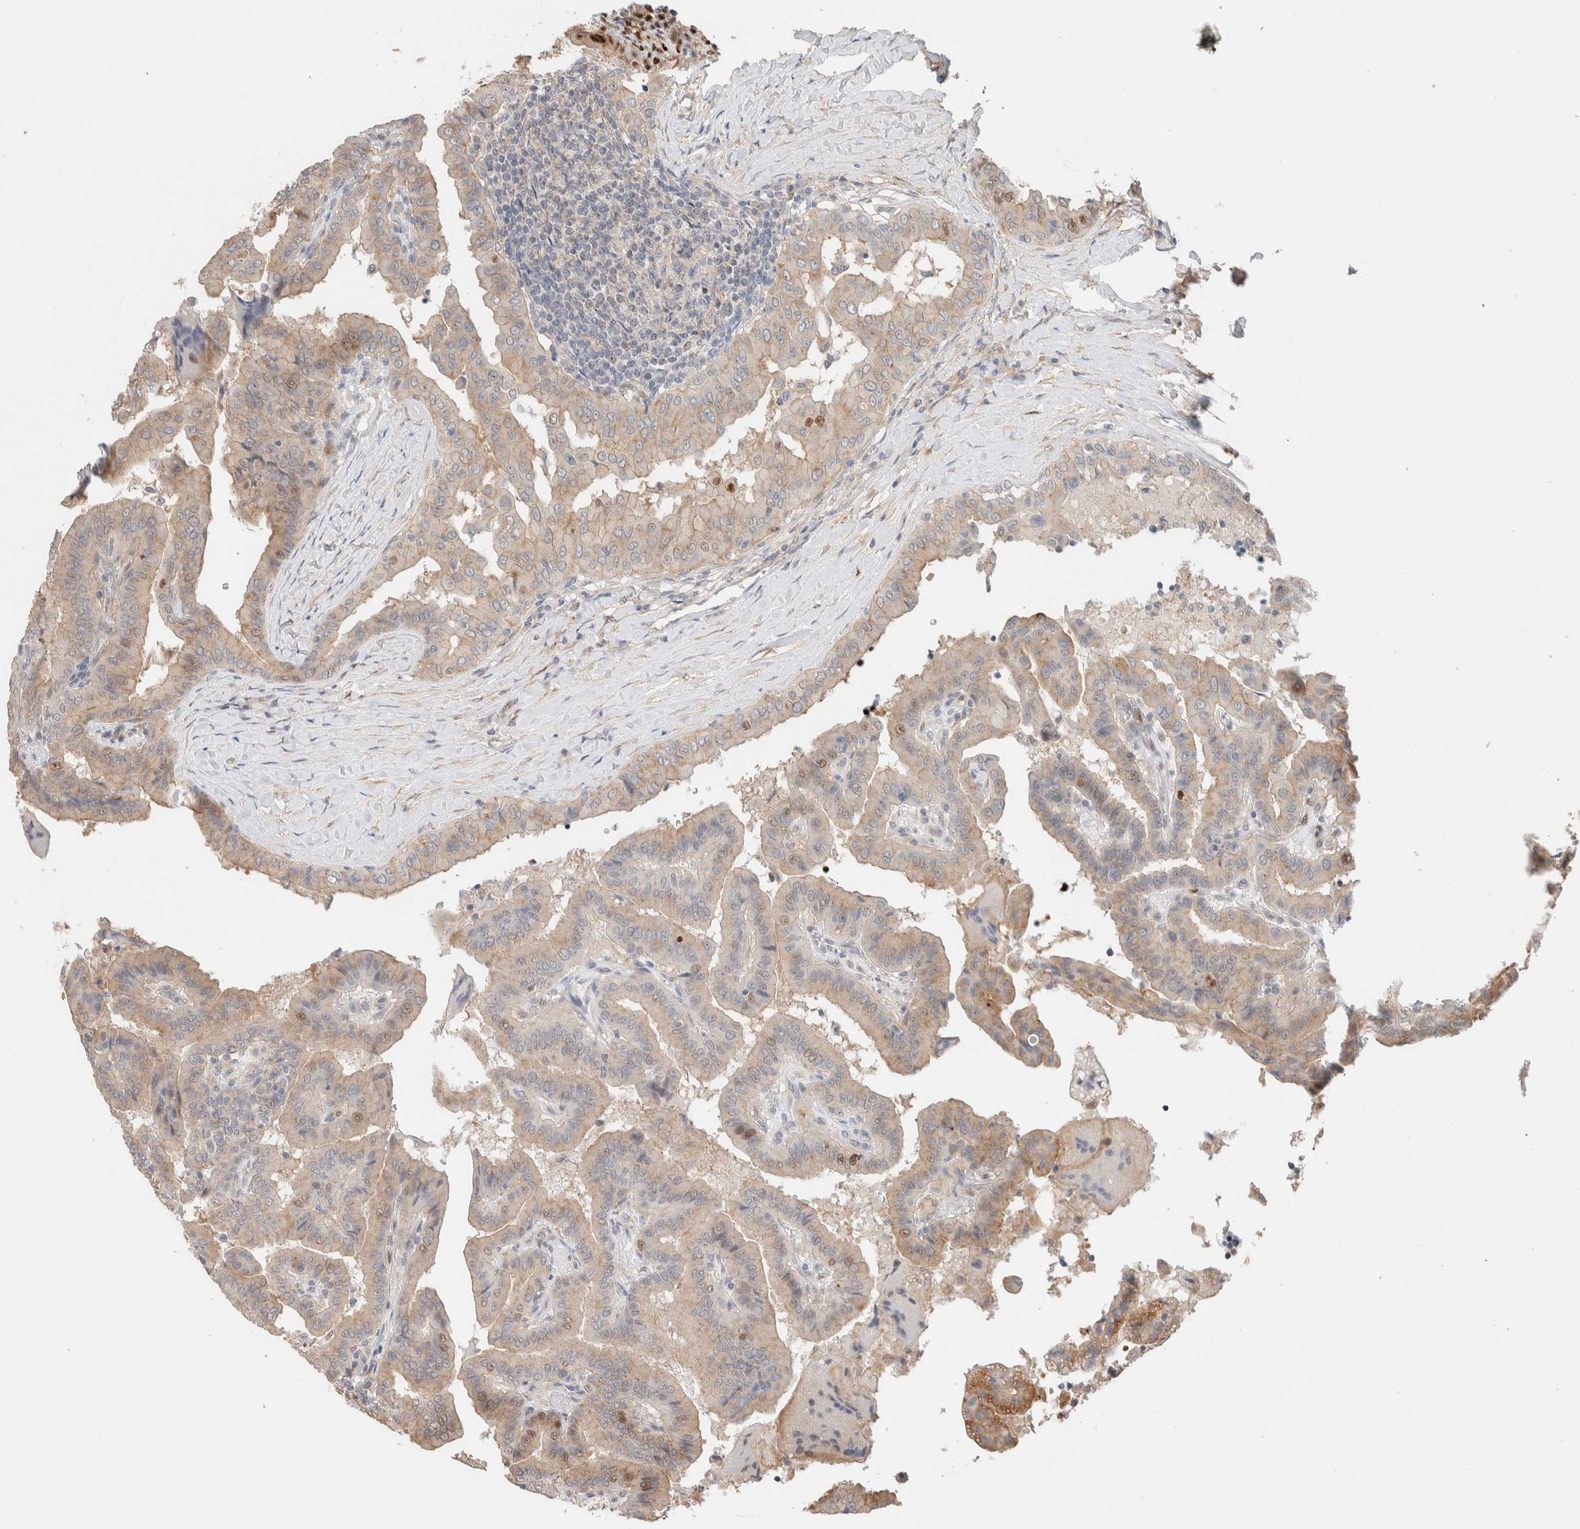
{"staining": {"intensity": "weak", "quantity": "<25%", "location": "cytoplasmic/membranous,nuclear"}, "tissue": "thyroid cancer", "cell_type": "Tumor cells", "image_type": "cancer", "snomed": [{"axis": "morphology", "description": "Papillary adenocarcinoma, NOS"}, {"axis": "topography", "description": "Thyroid gland"}], "caption": "Human thyroid papillary adenocarcinoma stained for a protein using immunohistochemistry (IHC) reveals no staining in tumor cells.", "gene": "ID3", "patient": {"sex": "male", "age": 33}}